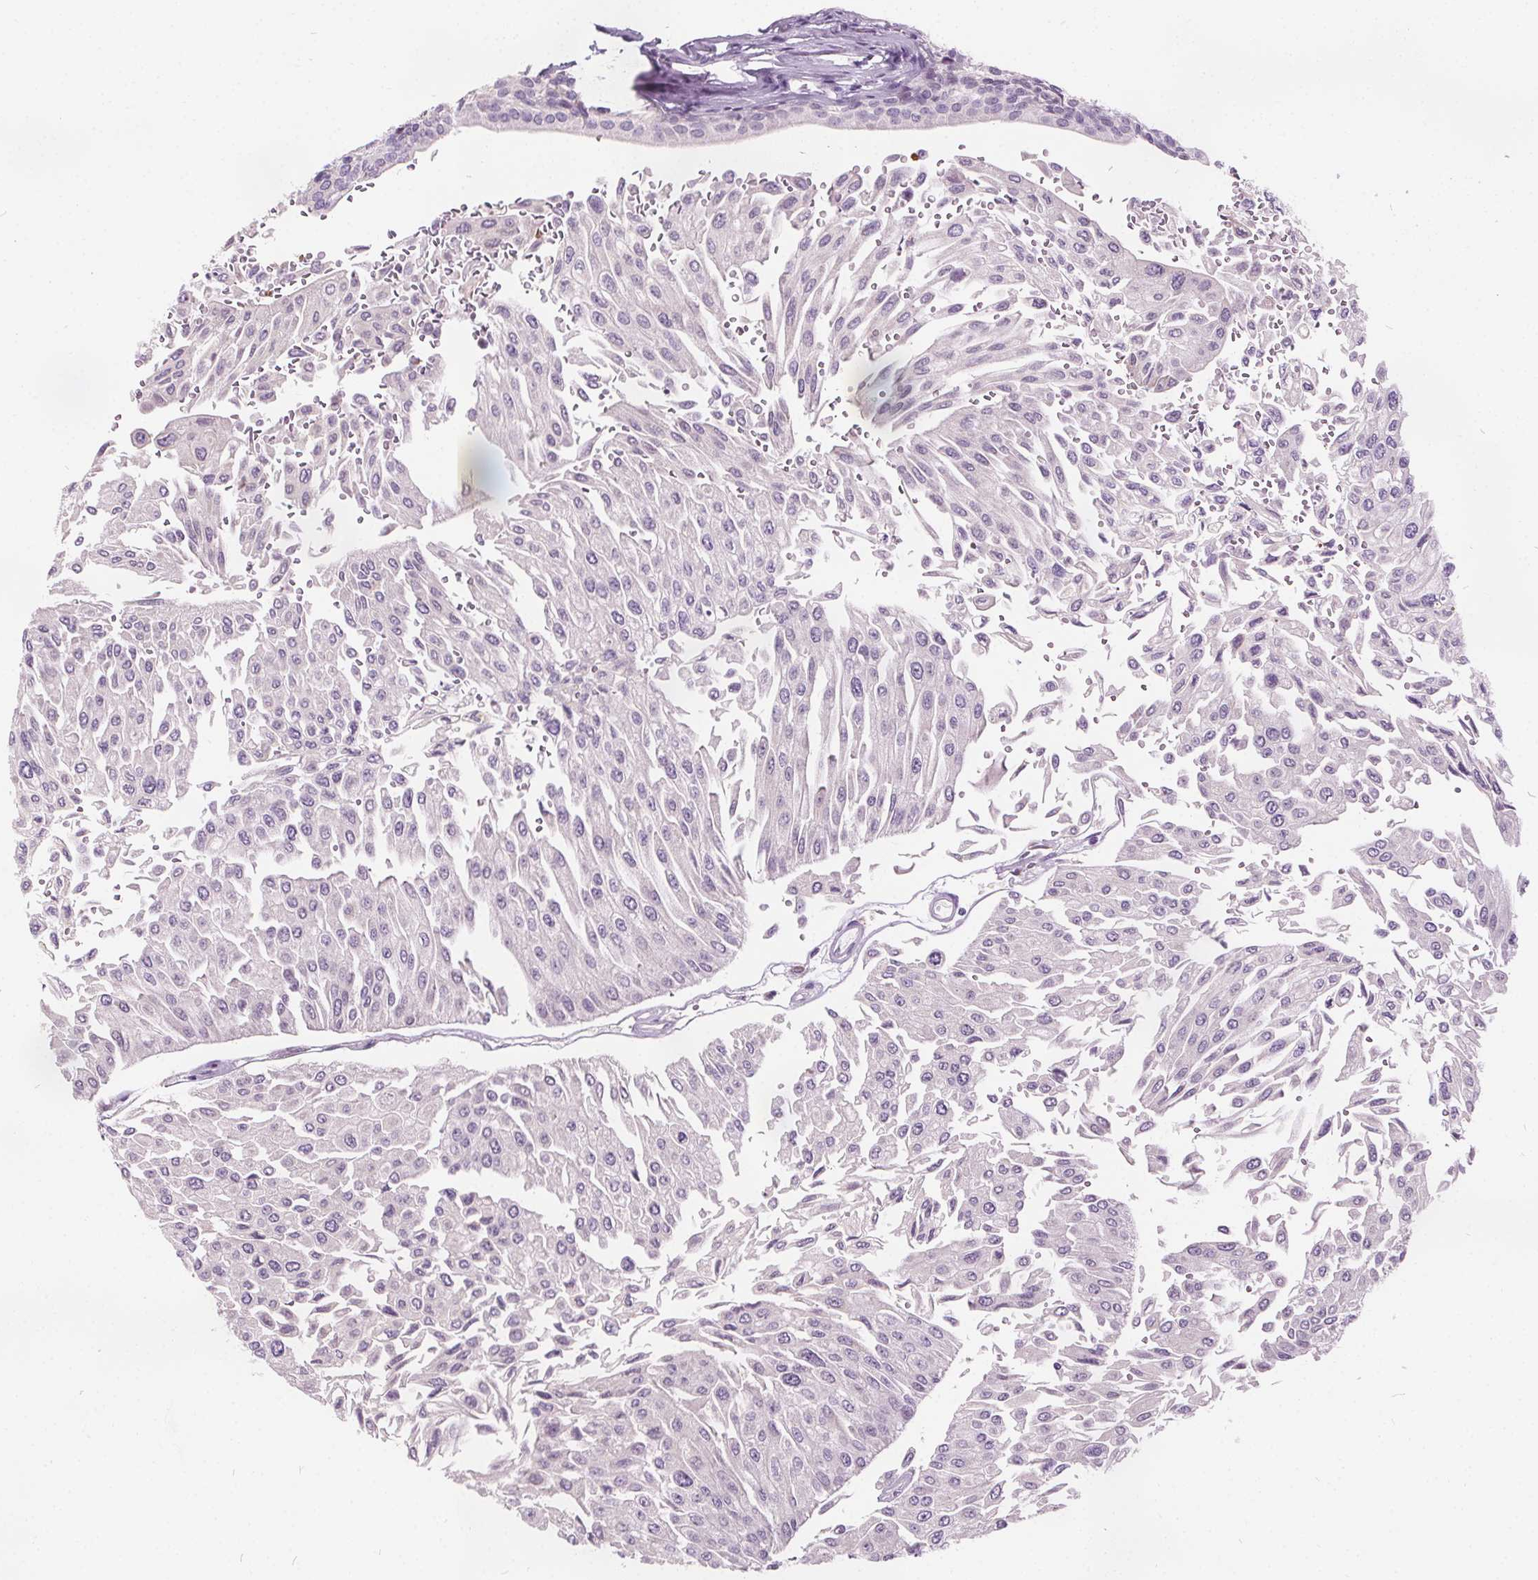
{"staining": {"intensity": "negative", "quantity": "none", "location": "none"}, "tissue": "urothelial cancer", "cell_type": "Tumor cells", "image_type": "cancer", "snomed": [{"axis": "morphology", "description": "Urothelial carcinoma, NOS"}, {"axis": "topography", "description": "Urinary bladder"}], "caption": "The image demonstrates no staining of tumor cells in urothelial cancer.", "gene": "ACOX2", "patient": {"sex": "male", "age": 67}}